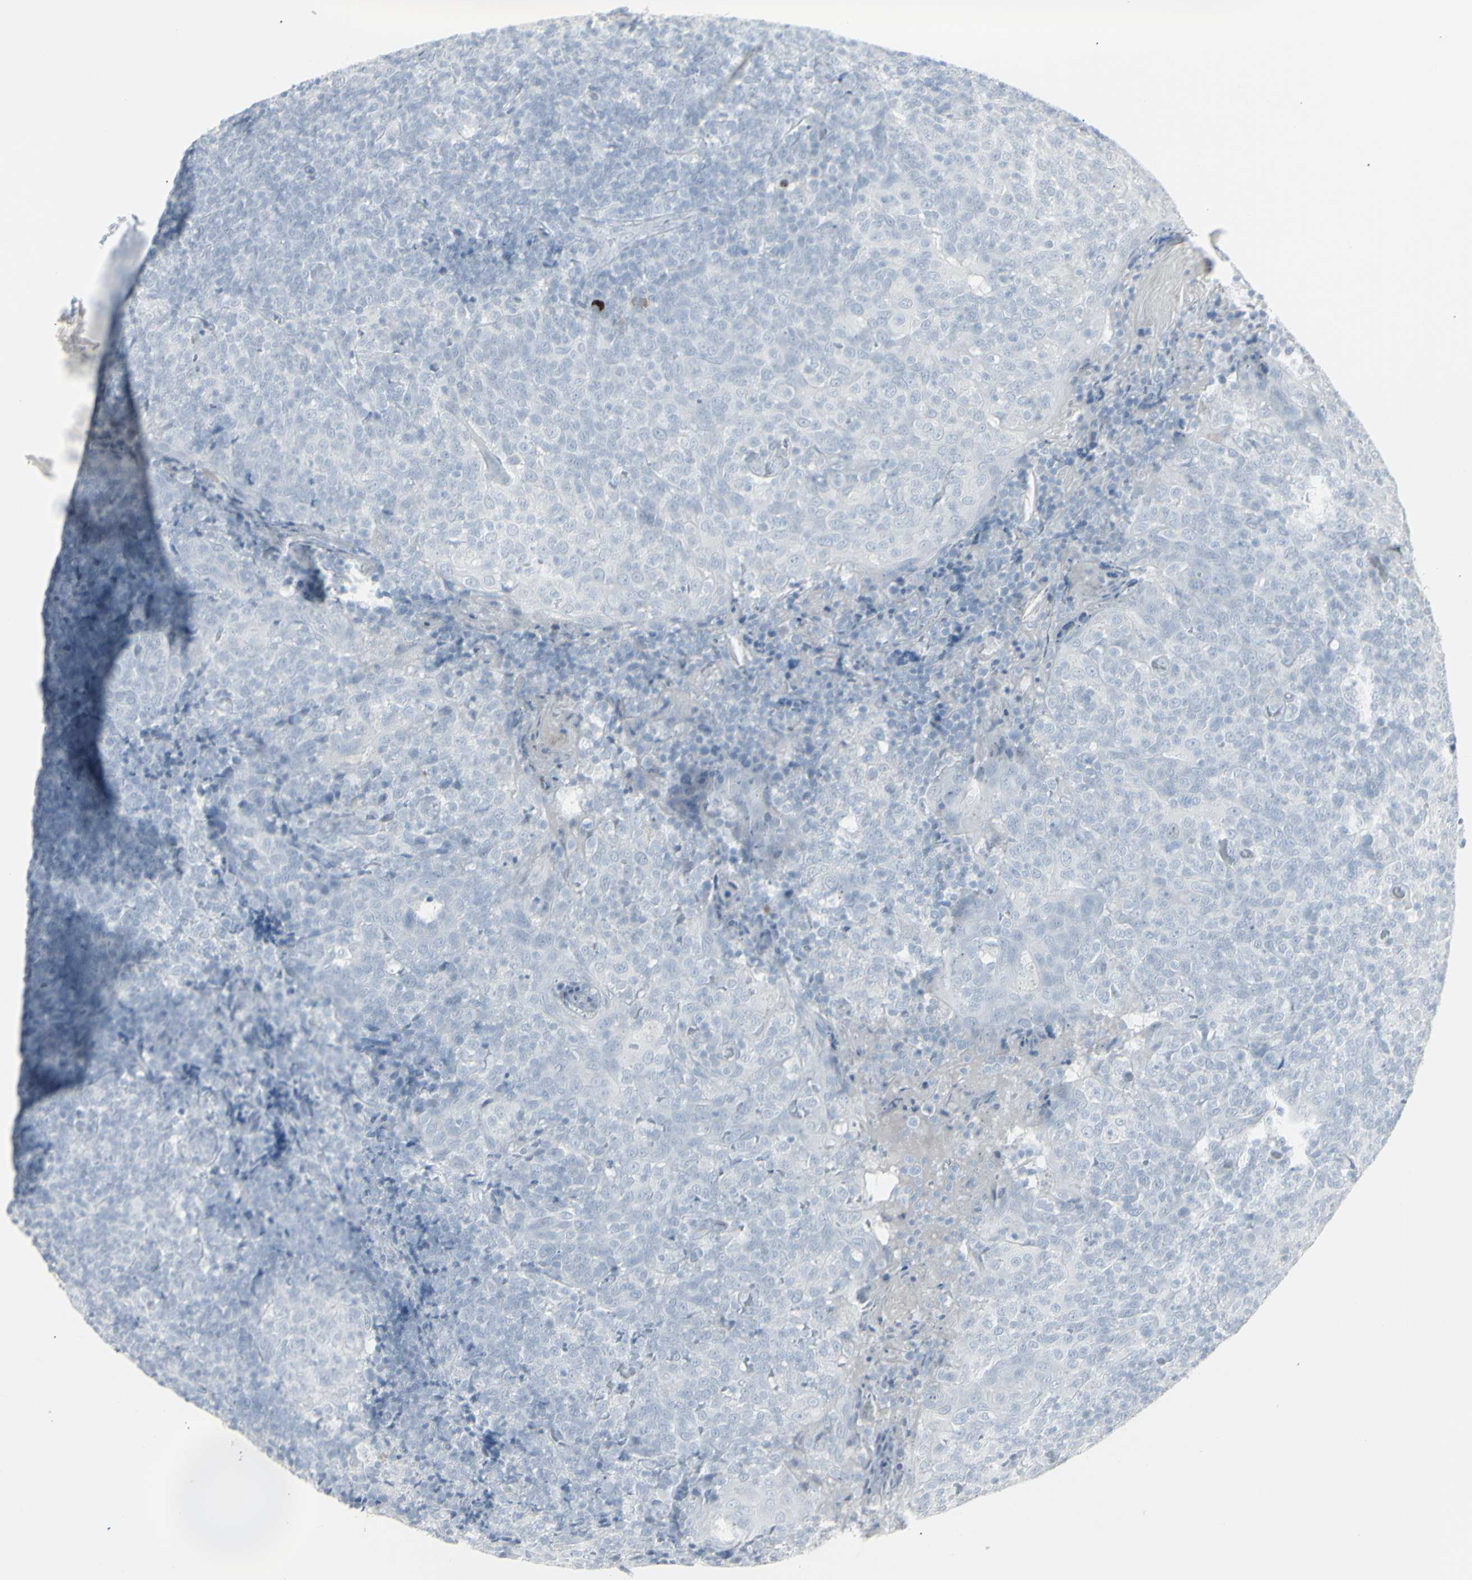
{"staining": {"intensity": "negative", "quantity": "none", "location": "none"}, "tissue": "tonsil", "cell_type": "Germinal center cells", "image_type": "normal", "snomed": [{"axis": "morphology", "description": "Normal tissue, NOS"}, {"axis": "topography", "description": "Tonsil"}], "caption": "There is no significant positivity in germinal center cells of tonsil. (DAB (3,3'-diaminobenzidine) immunohistochemistry (IHC), high magnification).", "gene": "YBX2", "patient": {"sex": "female", "age": 19}}